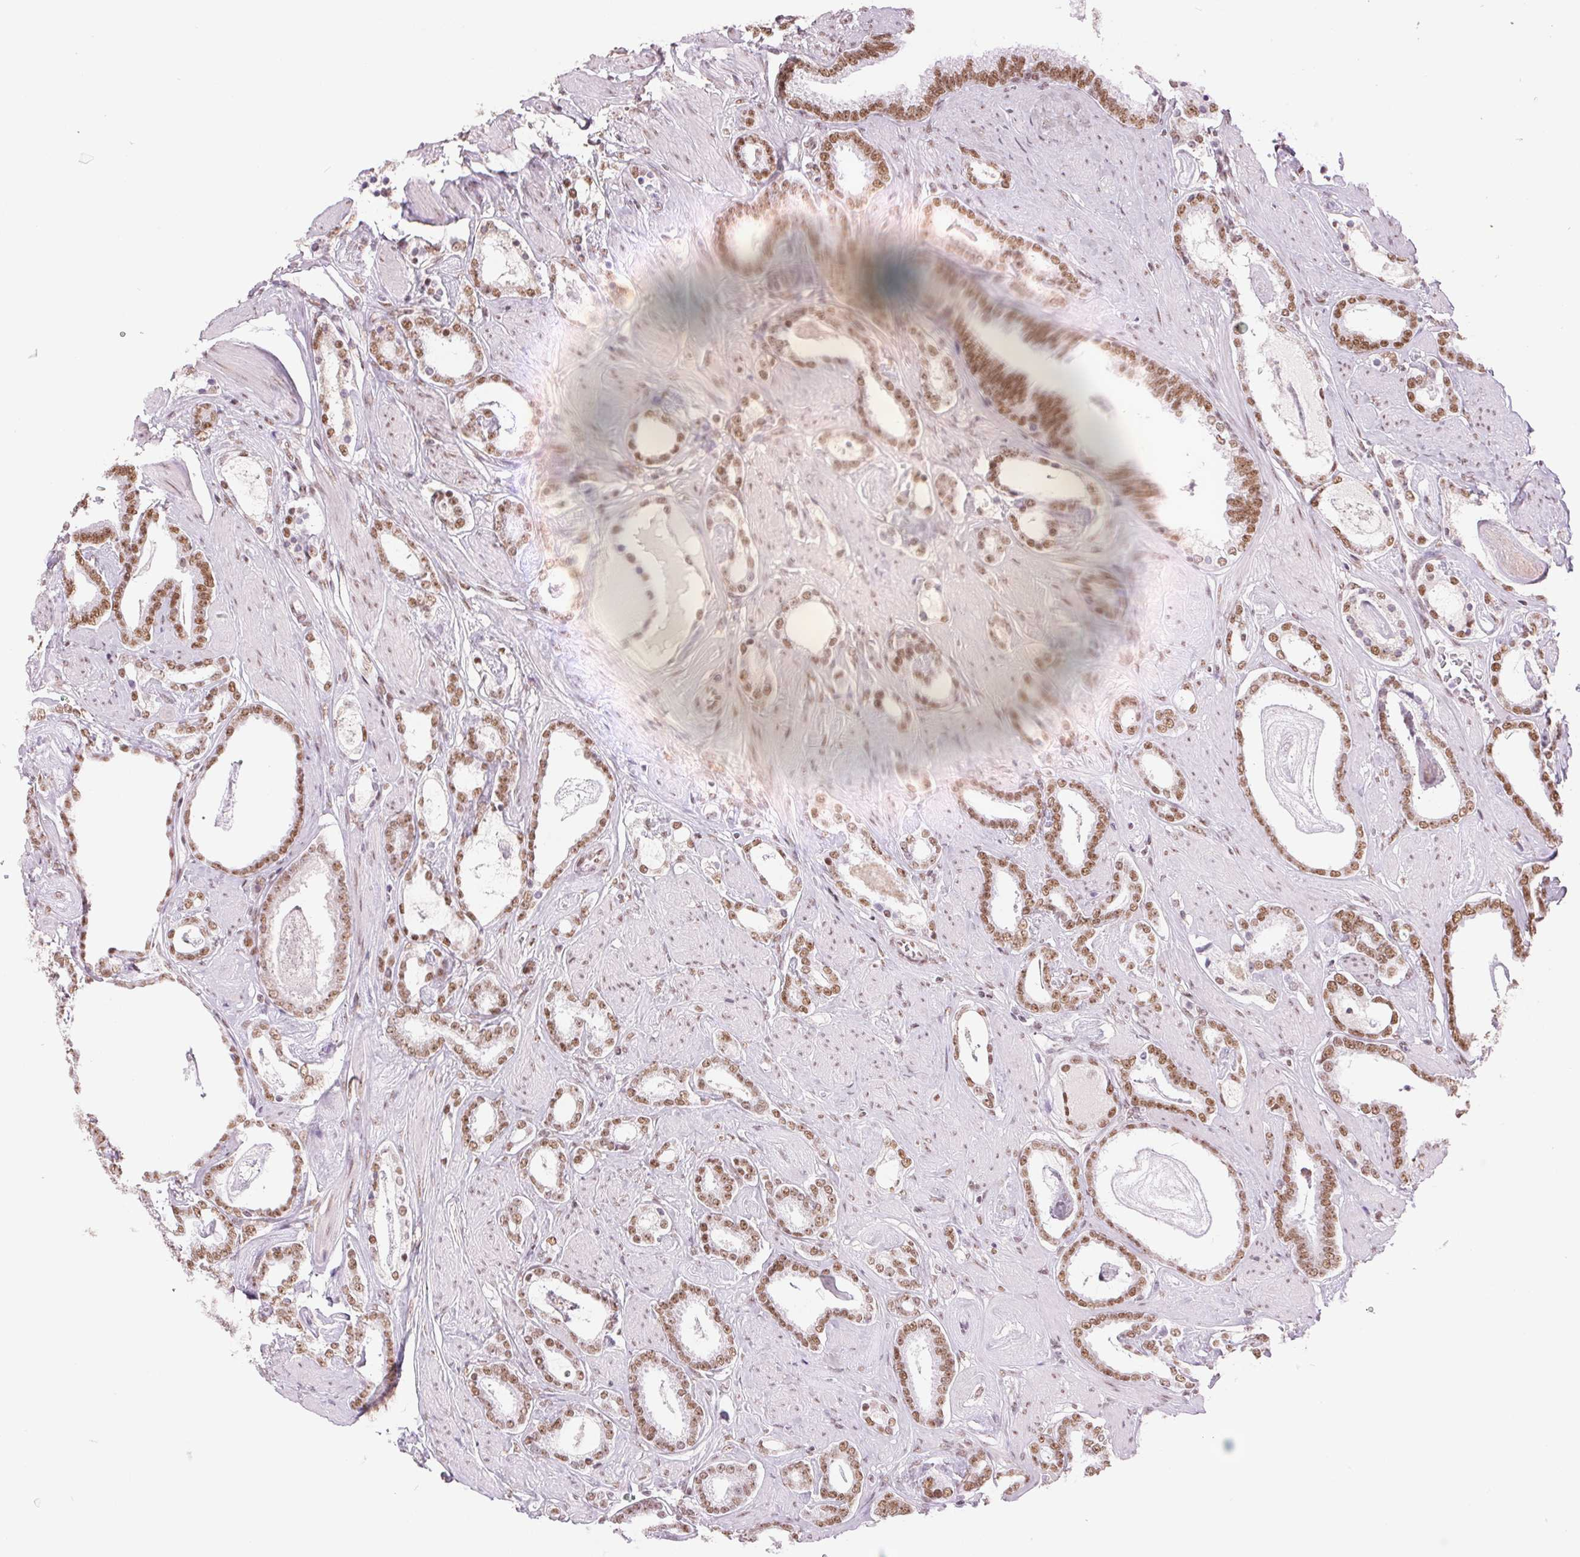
{"staining": {"intensity": "moderate", "quantity": ">75%", "location": "nuclear"}, "tissue": "prostate cancer", "cell_type": "Tumor cells", "image_type": "cancer", "snomed": [{"axis": "morphology", "description": "Adenocarcinoma, High grade"}, {"axis": "topography", "description": "Prostate"}], "caption": "About >75% of tumor cells in human prostate adenocarcinoma (high-grade) display moderate nuclear protein staining as visualized by brown immunohistochemical staining.", "gene": "ZFR2", "patient": {"sex": "male", "age": 63}}